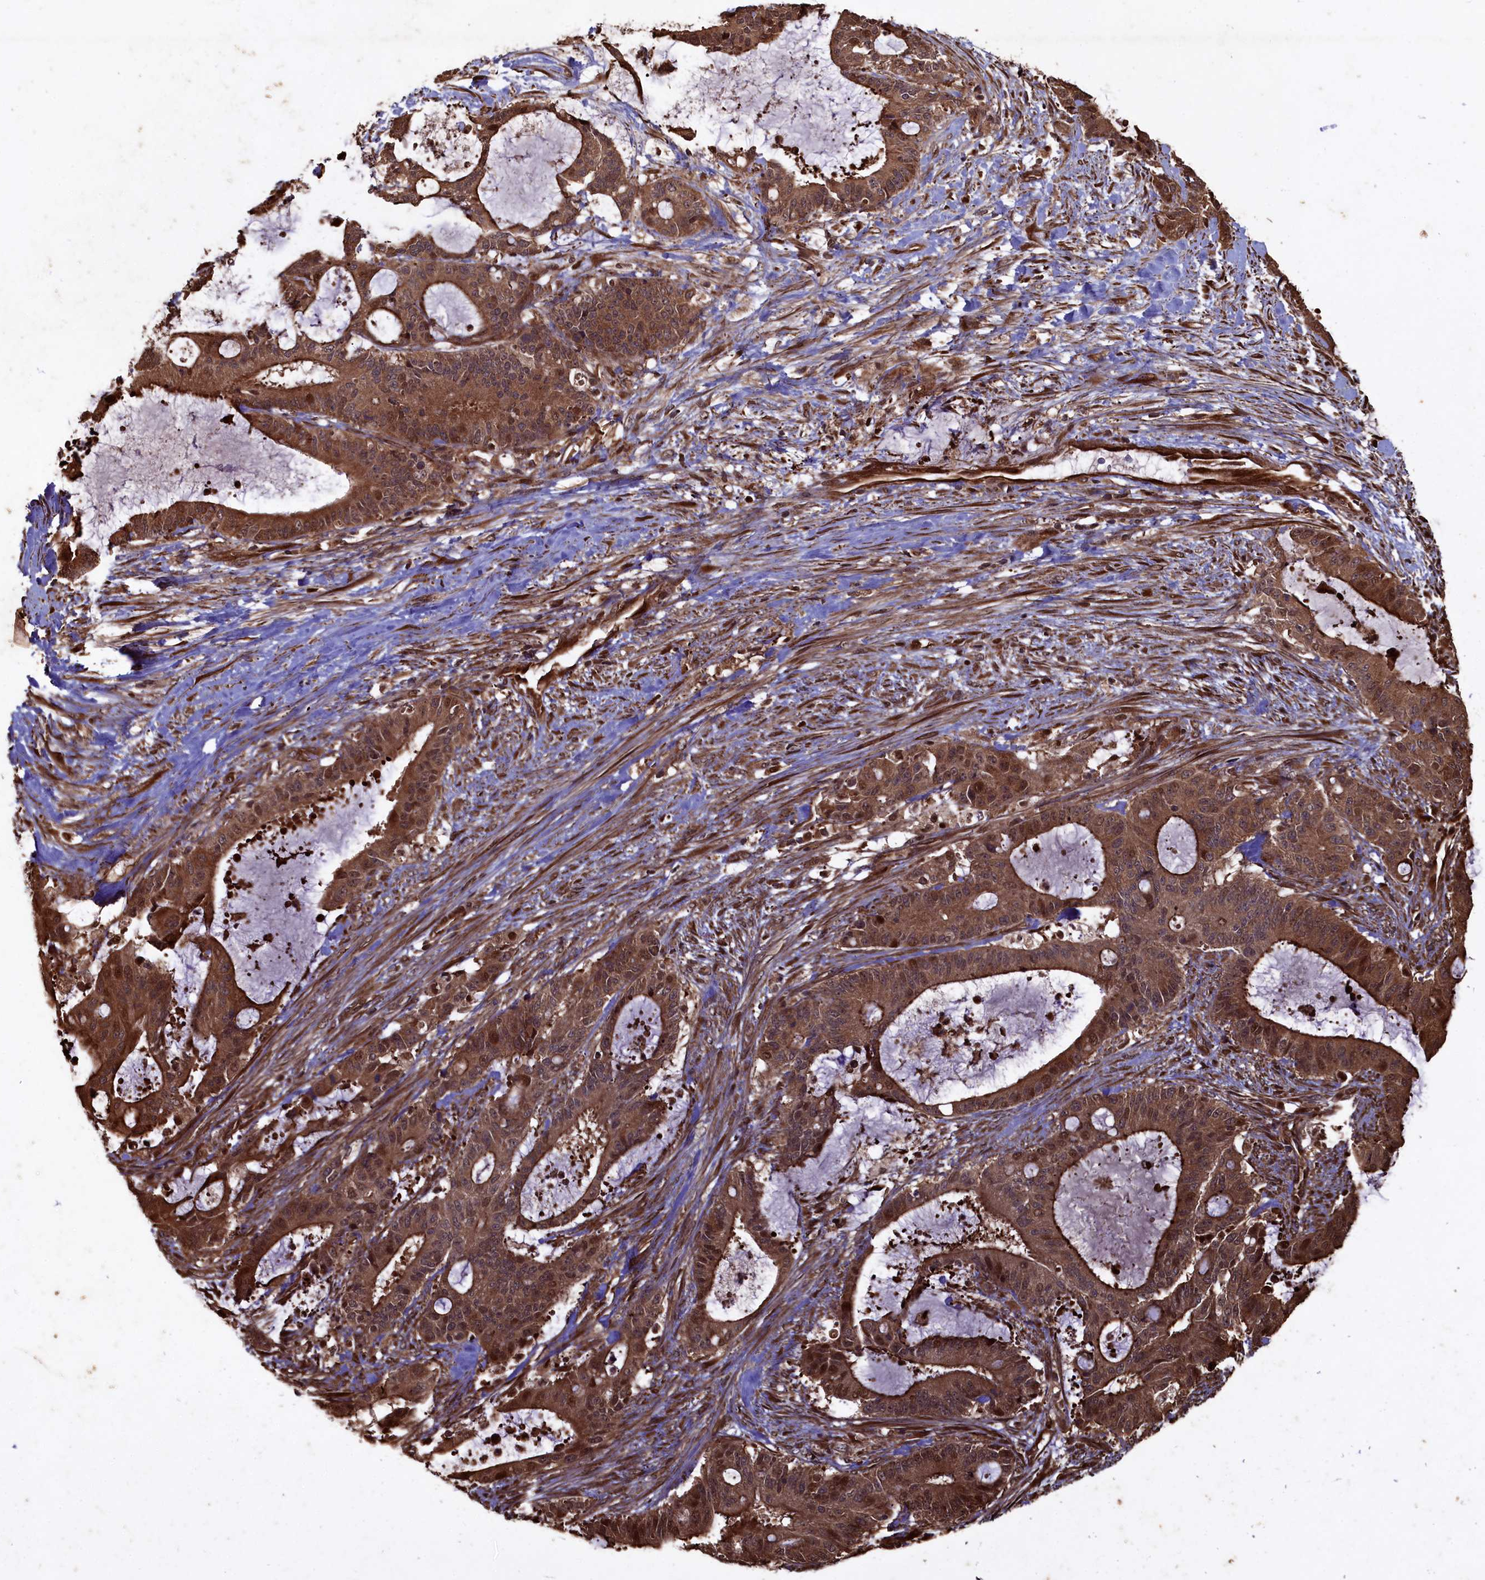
{"staining": {"intensity": "strong", "quantity": ">75%", "location": "cytoplasmic/membranous,nuclear"}, "tissue": "liver cancer", "cell_type": "Tumor cells", "image_type": "cancer", "snomed": [{"axis": "morphology", "description": "Normal tissue, NOS"}, {"axis": "morphology", "description": "Cholangiocarcinoma"}, {"axis": "topography", "description": "Liver"}, {"axis": "topography", "description": "Peripheral nerve tissue"}], "caption": "There is high levels of strong cytoplasmic/membranous and nuclear staining in tumor cells of liver cancer, as demonstrated by immunohistochemical staining (brown color).", "gene": "PIGN", "patient": {"sex": "female", "age": 73}}